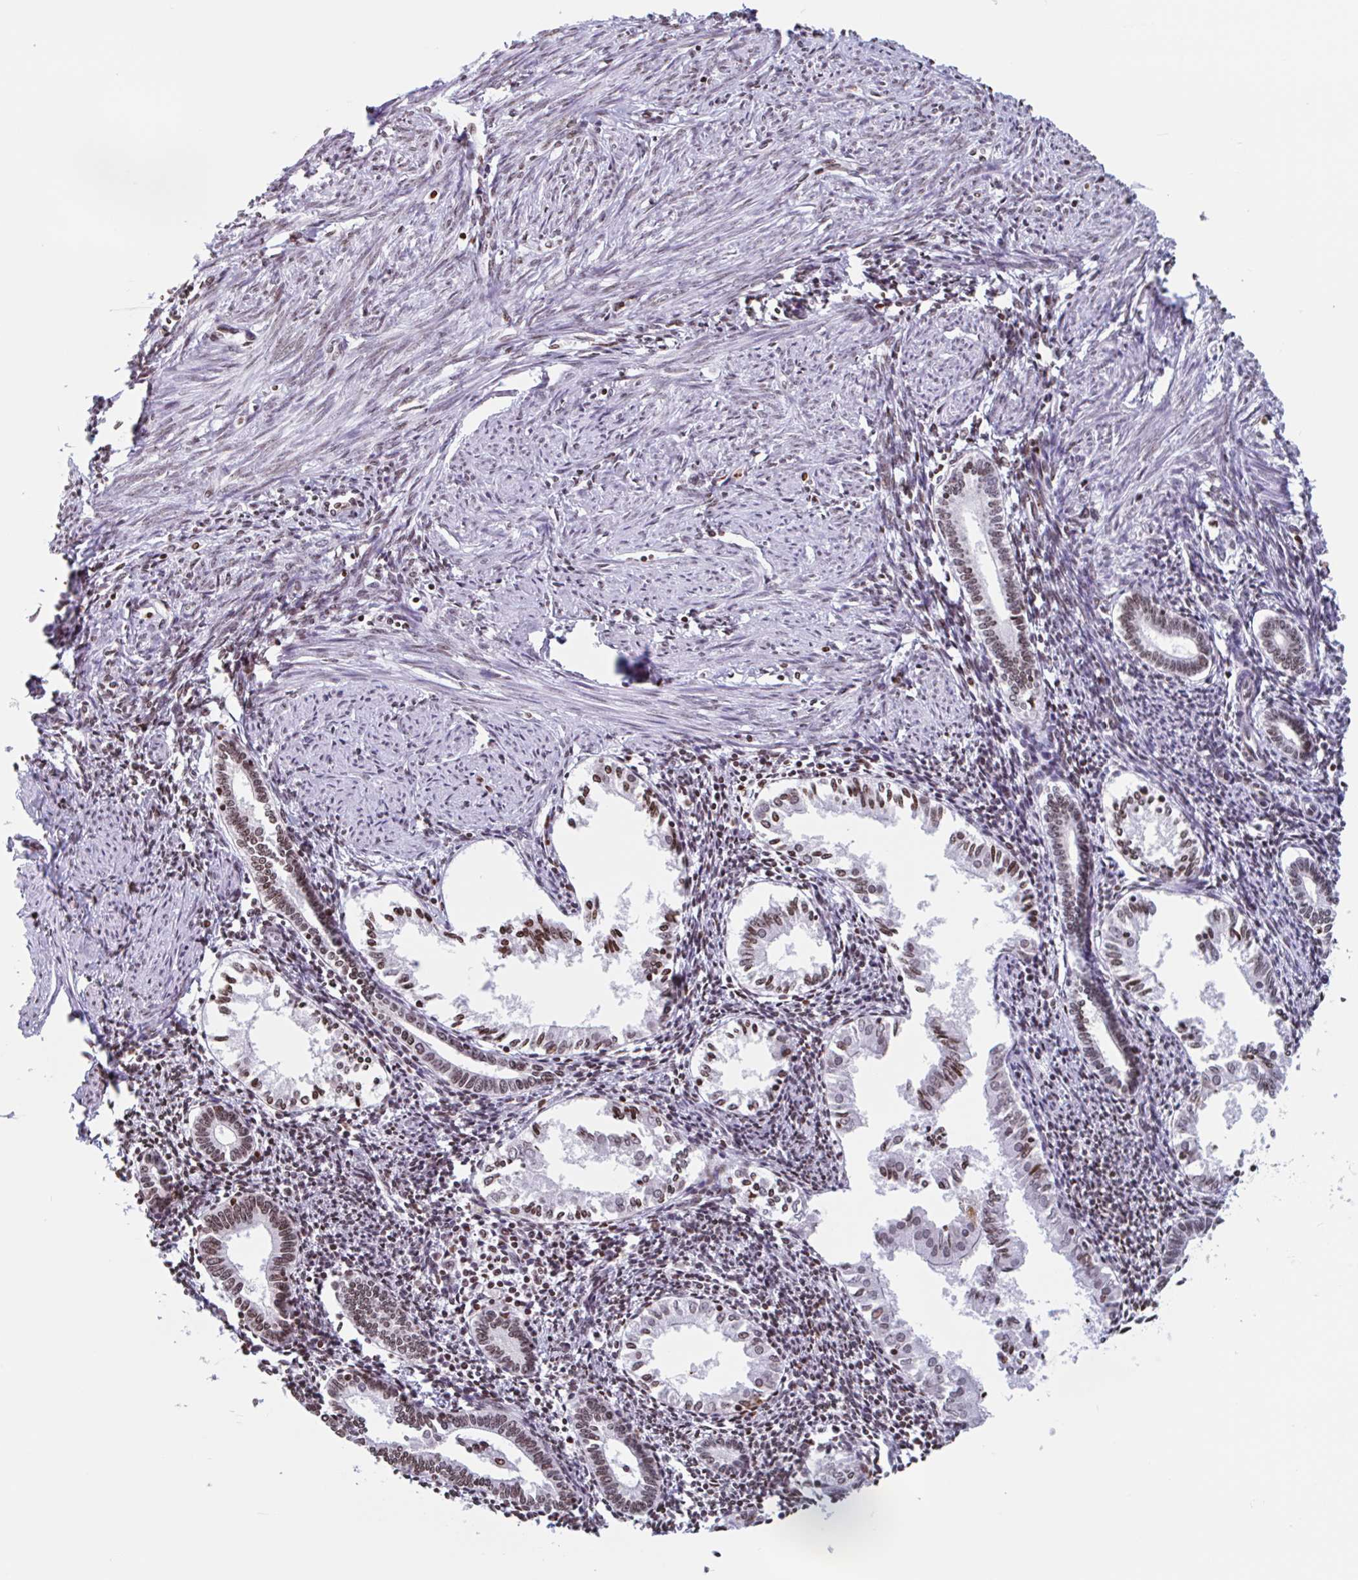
{"staining": {"intensity": "weak", "quantity": ">75%", "location": "nuclear"}, "tissue": "endometrium", "cell_type": "Cells in endometrial stroma", "image_type": "normal", "snomed": [{"axis": "morphology", "description": "Normal tissue, NOS"}, {"axis": "topography", "description": "Endometrium"}], "caption": "Endometrium stained with a brown dye demonstrates weak nuclear positive positivity in approximately >75% of cells in endometrial stroma.", "gene": "NOL6", "patient": {"sex": "female", "age": 41}}